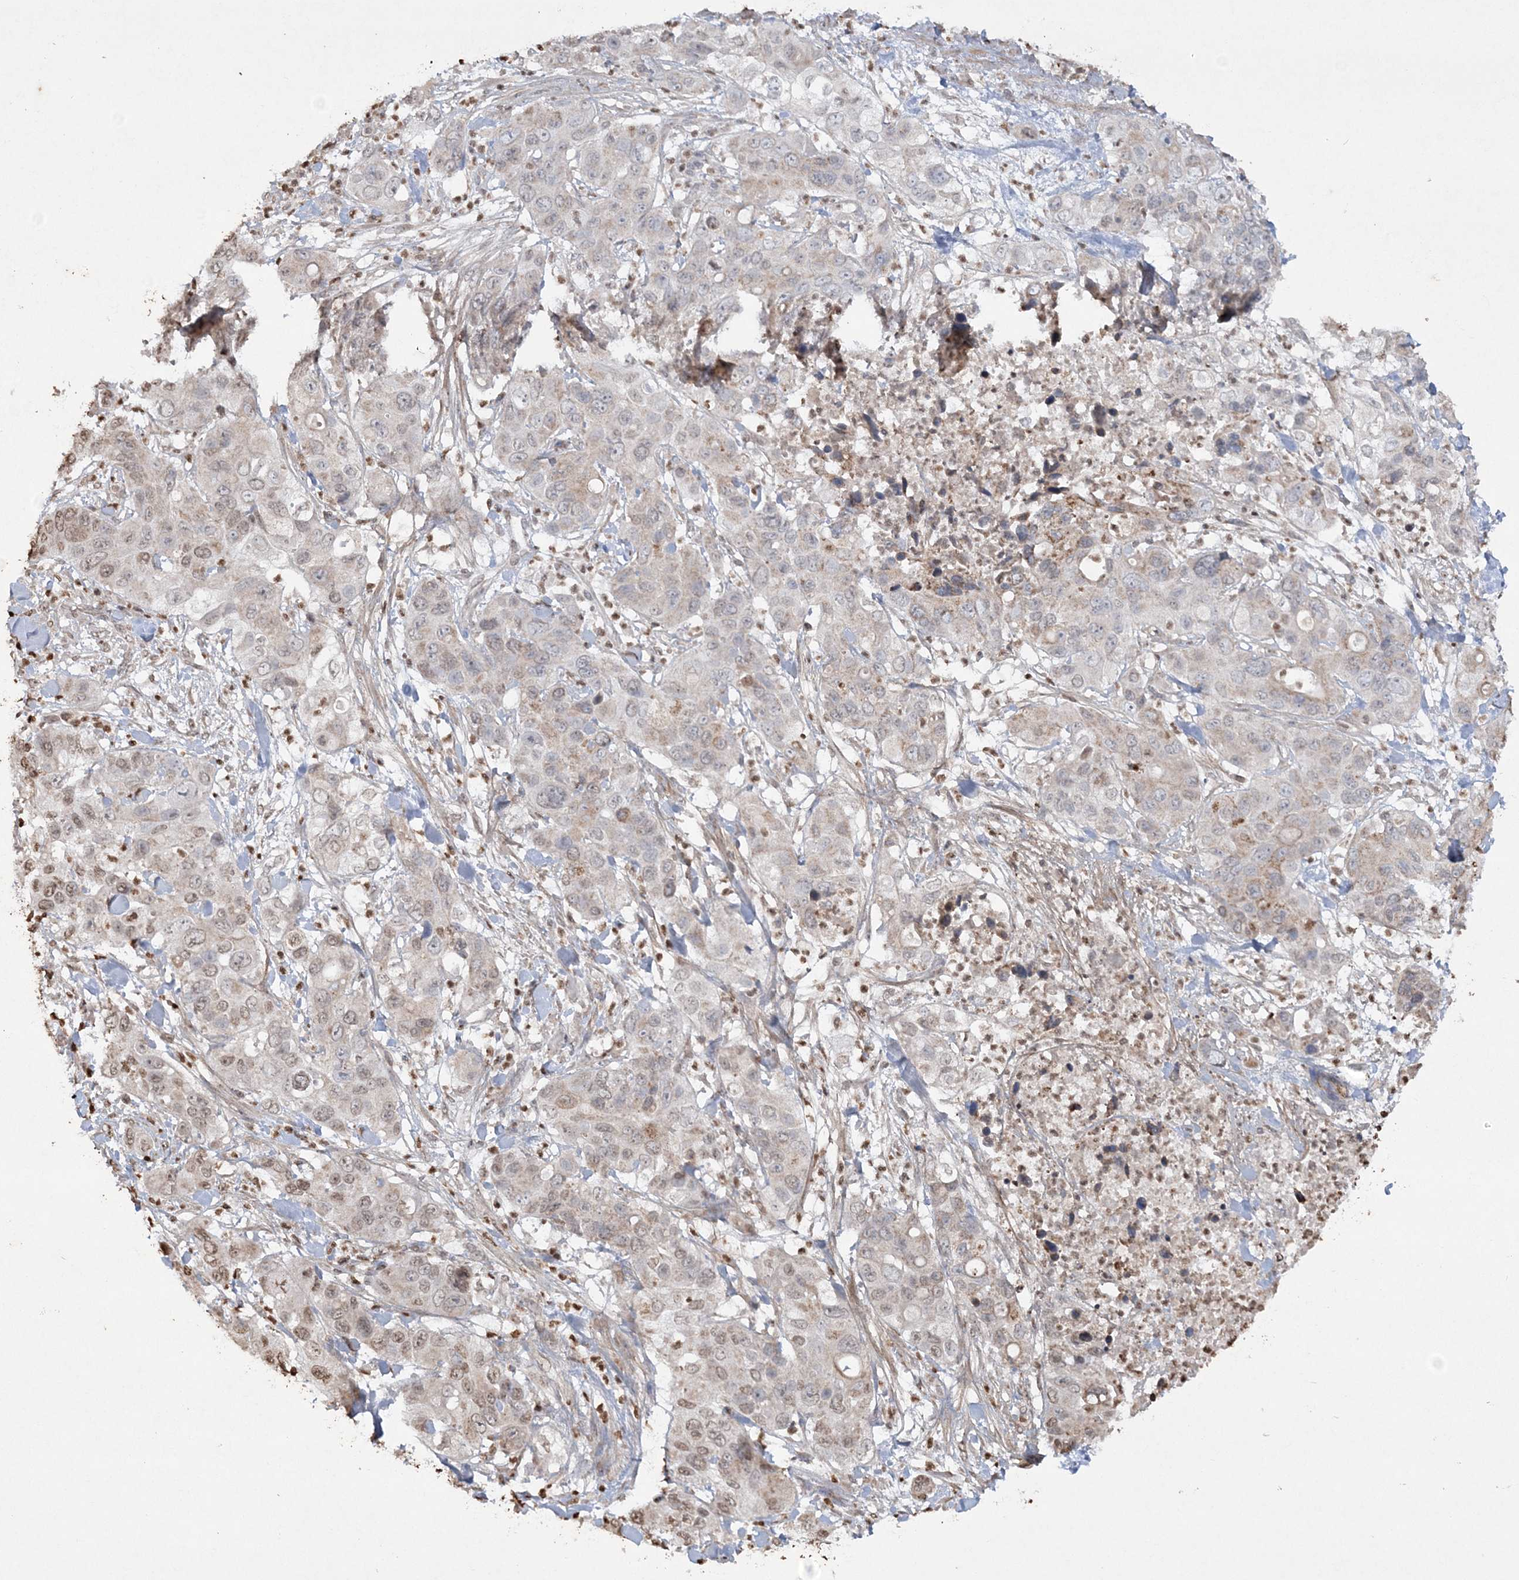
{"staining": {"intensity": "moderate", "quantity": "<25%", "location": "cytoplasmic/membranous,nuclear"}, "tissue": "pancreatic cancer", "cell_type": "Tumor cells", "image_type": "cancer", "snomed": [{"axis": "morphology", "description": "Adenocarcinoma, NOS"}, {"axis": "topography", "description": "Pancreas"}], "caption": "Tumor cells demonstrate moderate cytoplasmic/membranous and nuclear expression in about <25% of cells in pancreatic cancer (adenocarcinoma).", "gene": "TTC7A", "patient": {"sex": "female", "age": 71}}